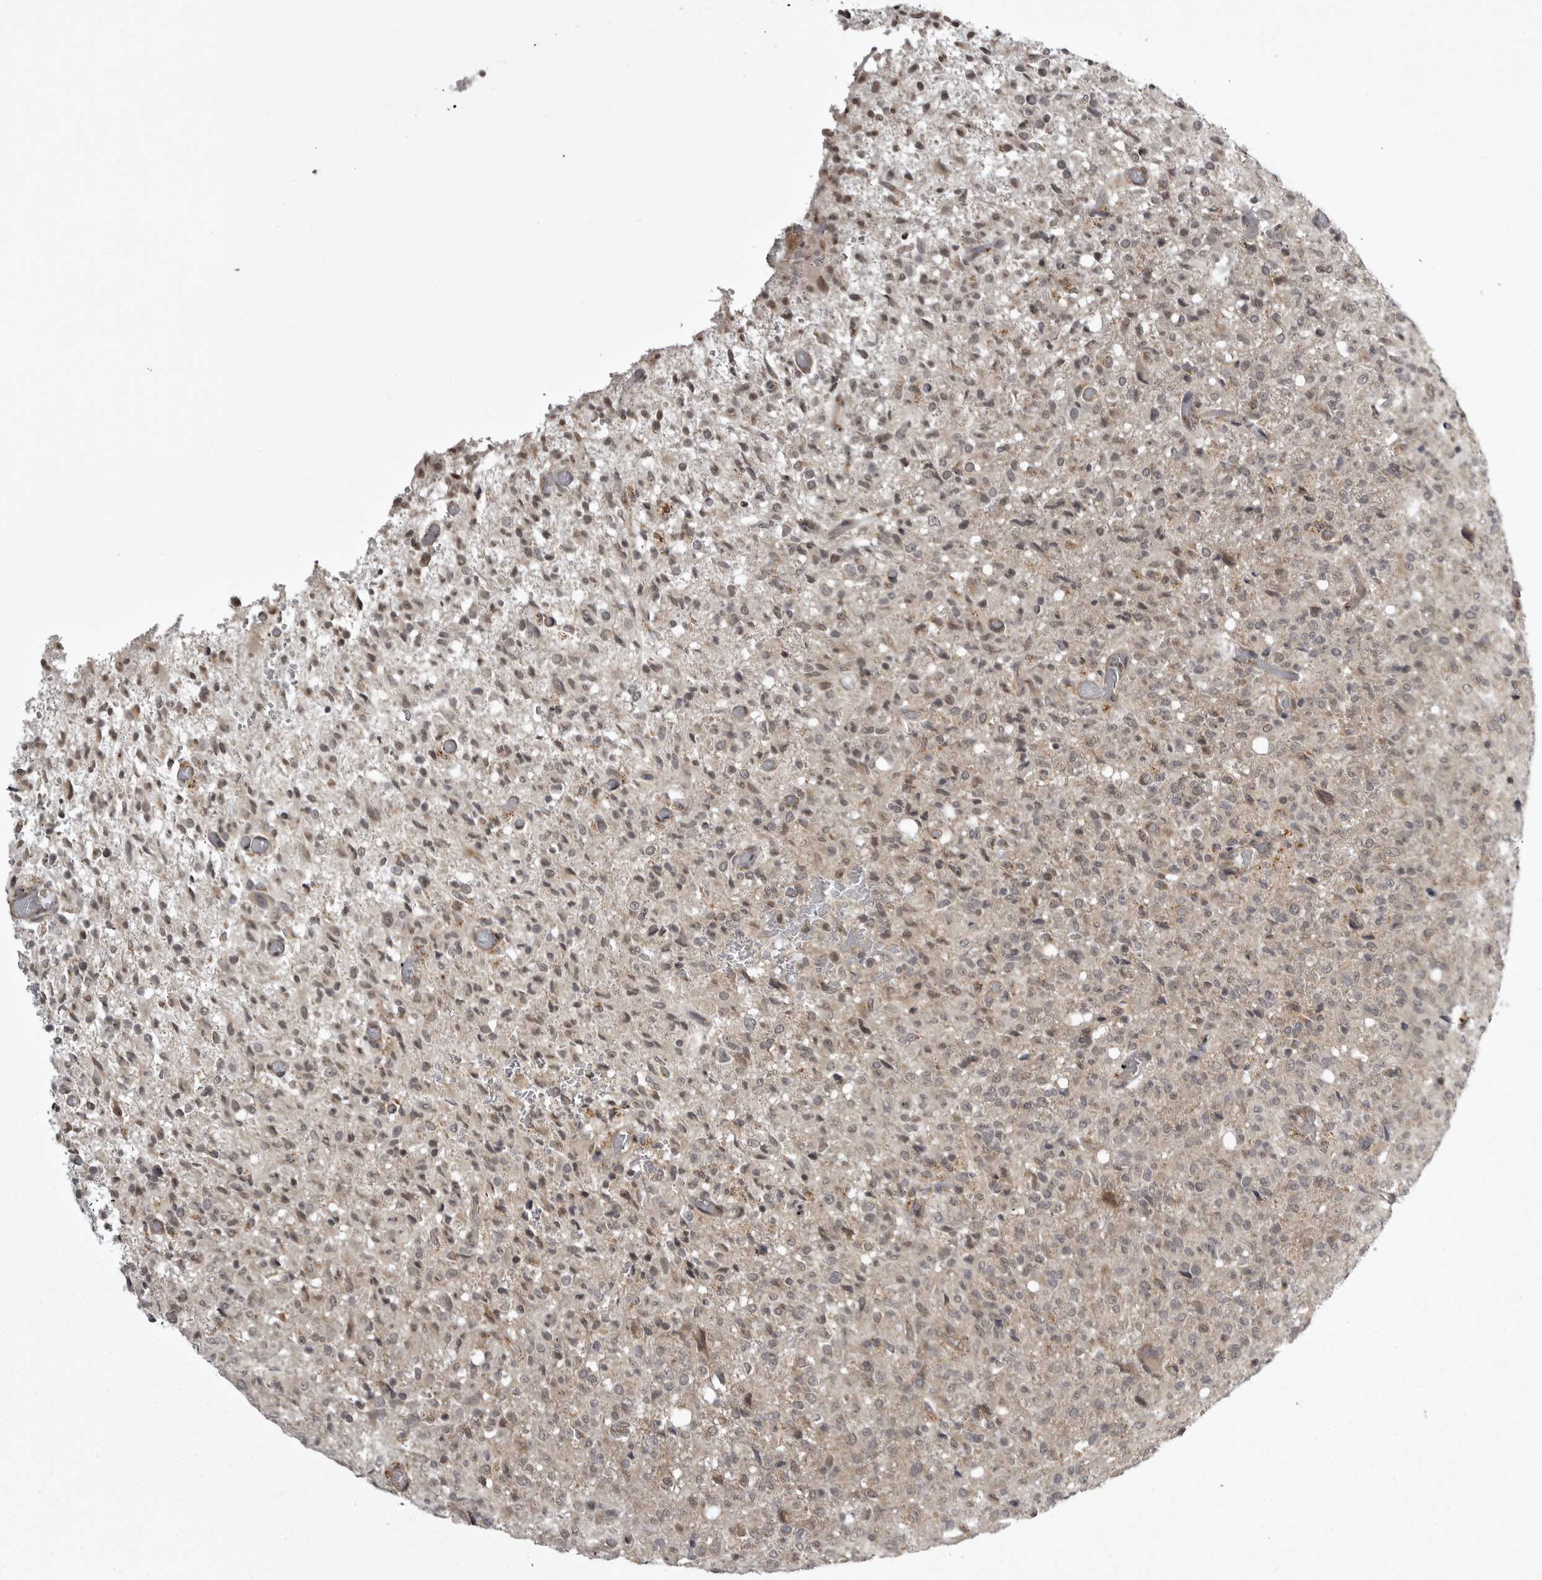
{"staining": {"intensity": "weak", "quantity": ">75%", "location": "nuclear"}, "tissue": "glioma", "cell_type": "Tumor cells", "image_type": "cancer", "snomed": [{"axis": "morphology", "description": "Glioma, malignant, High grade"}, {"axis": "topography", "description": "Brain"}], "caption": "Weak nuclear protein positivity is seen in about >75% of tumor cells in glioma.", "gene": "SNX16", "patient": {"sex": "female", "age": 57}}